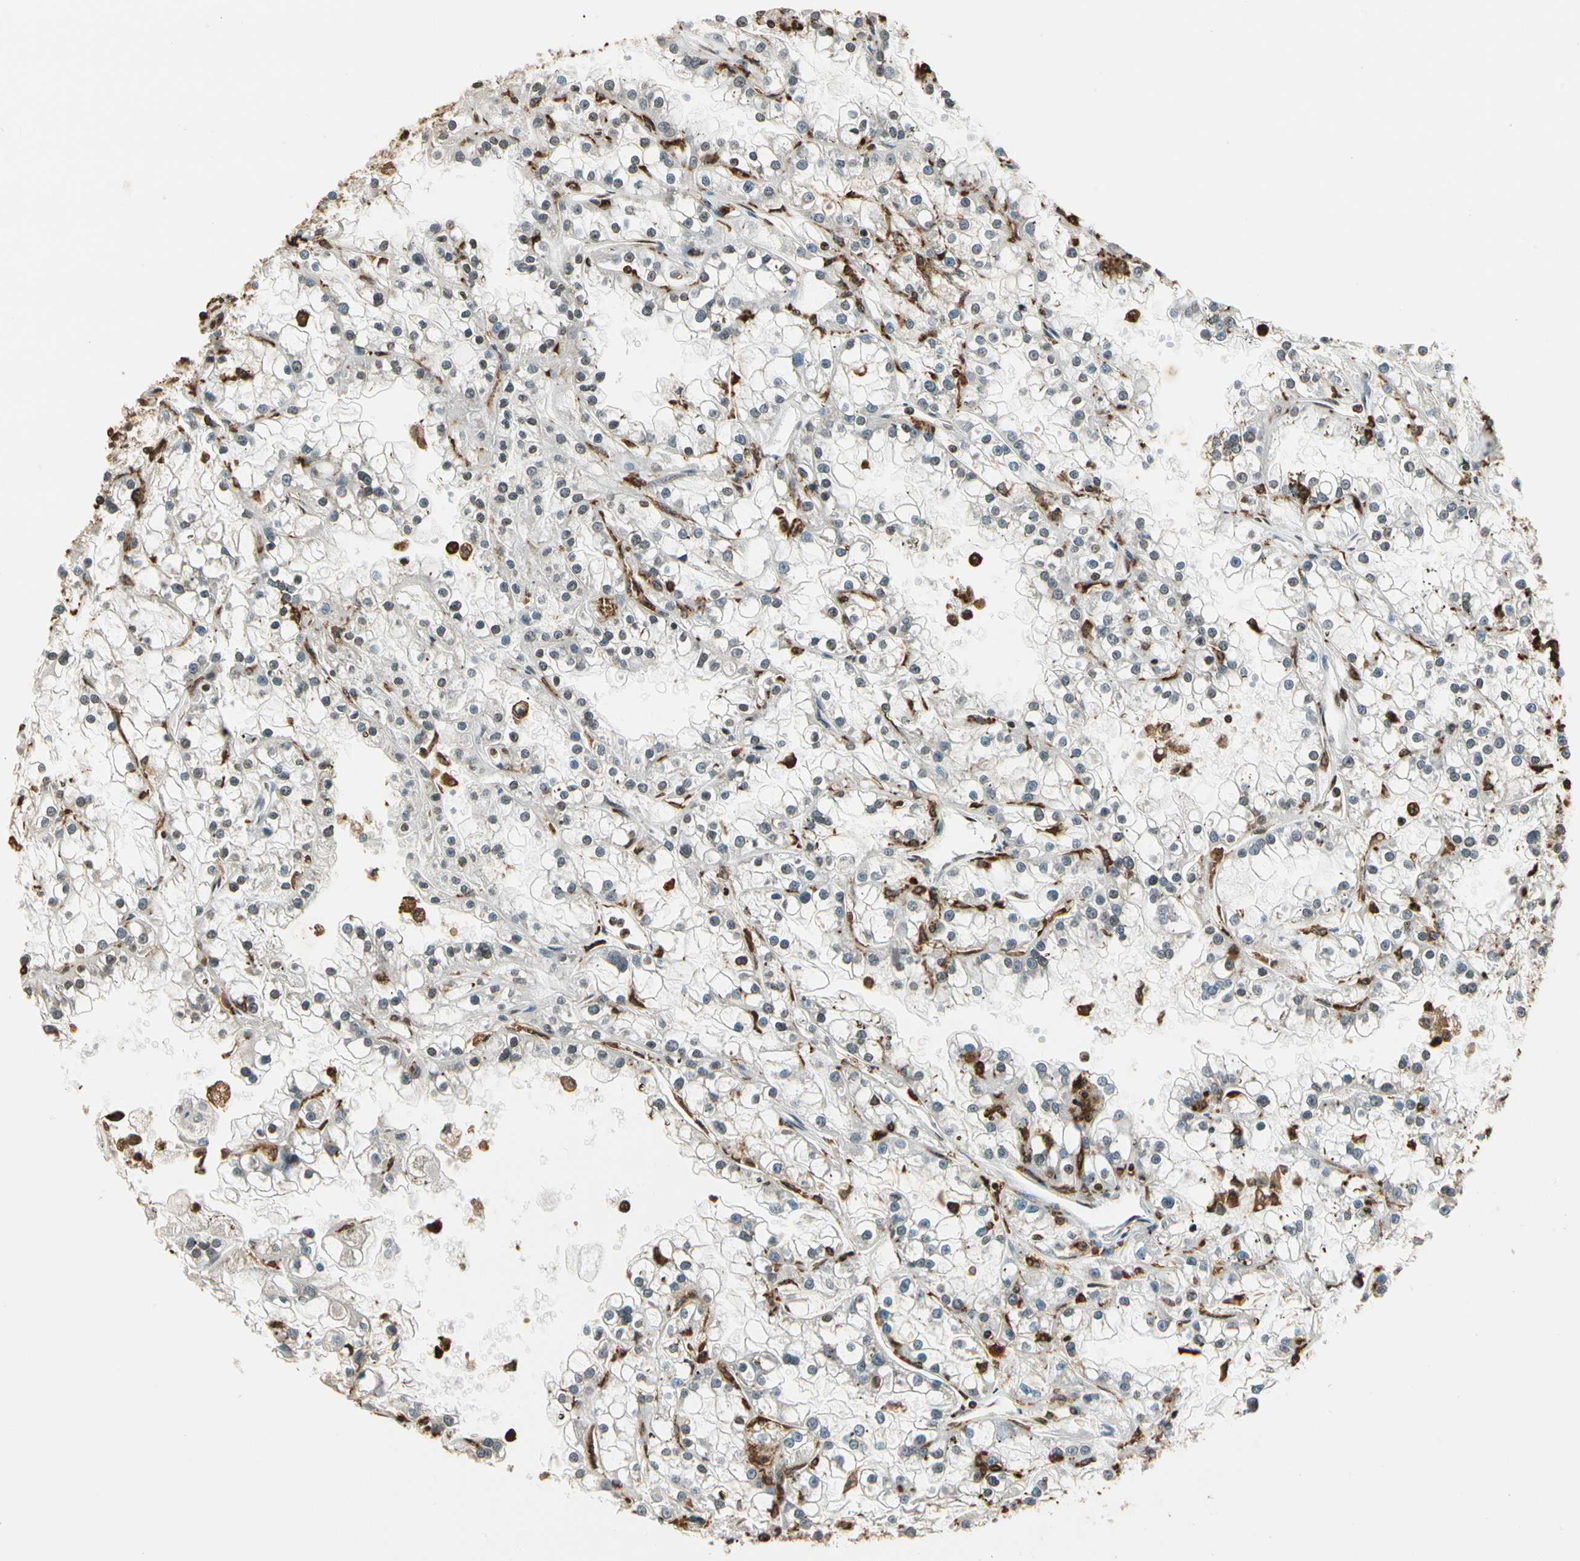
{"staining": {"intensity": "weak", "quantity": "25%-75%", "location": "nuclear"}, "tissue": "renal cancer", "cell_type": "Tumor cells", "image_type": "cancer", "snomed": [{"axis": "morphology", "description": "Adenocarcinoma, NOS"}, {"axis": "topography", "description": "Kidney"}], "caption": "Renal cancer tissue demonstrates weak nuclear staining in about 25%-75% of tumor cells", "gene": "FER", "patient": {"sex": "female", "age": 52}}